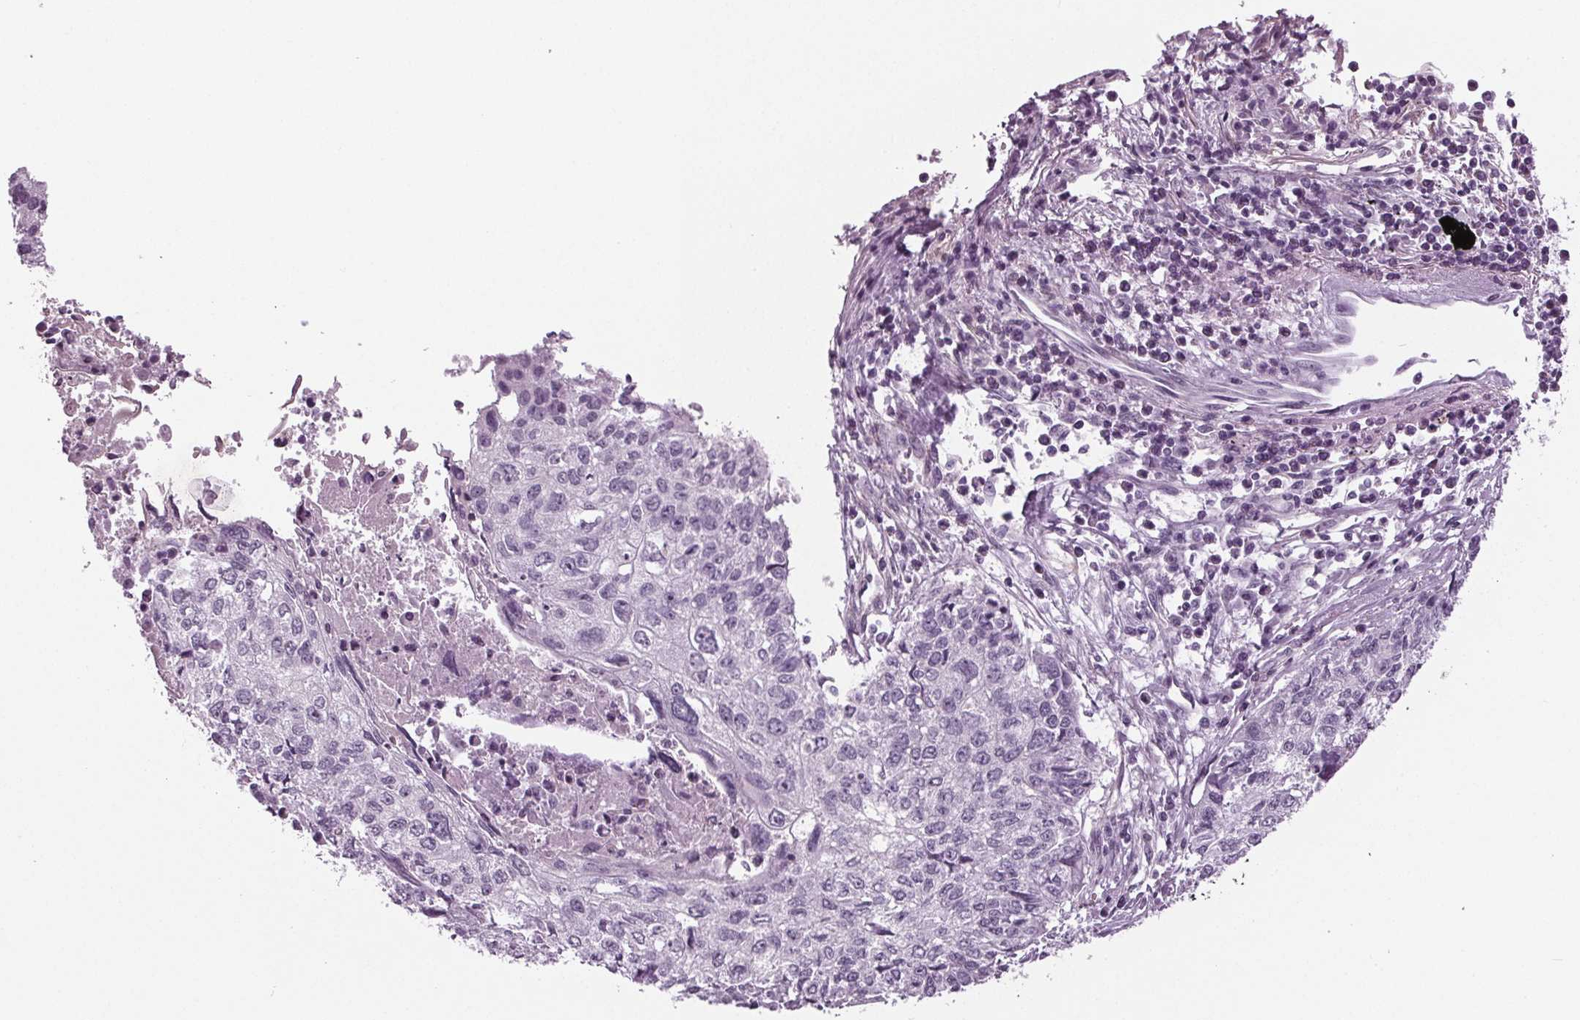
{"staining": {"intensity": "negative", "quantity": "none", "location": "none"}, "tissue": "lung cancer", "cell_type": "Tumor cells", "image_type": "cancer", "snomed": [{"axis": "morphology", "description": "Normal morphology"}, {"axis": "morphology", "description": "Aneuploidy"}, {"axis": "morphology", "description": "Squamous cell carcinoma, NOS"}, {"axis": "topography", "description": "Lymph node"}, {"axis": "topography", "description": "Lung"}], "caption": "High power microscopy histopathology image of an immunohistochemistry histopathology image of lung squamous cell carcinoma, revealing no significant expression in tumor cells.", "gene": "BHLHE22", "patient": {"sex": "female", "age": 76}}